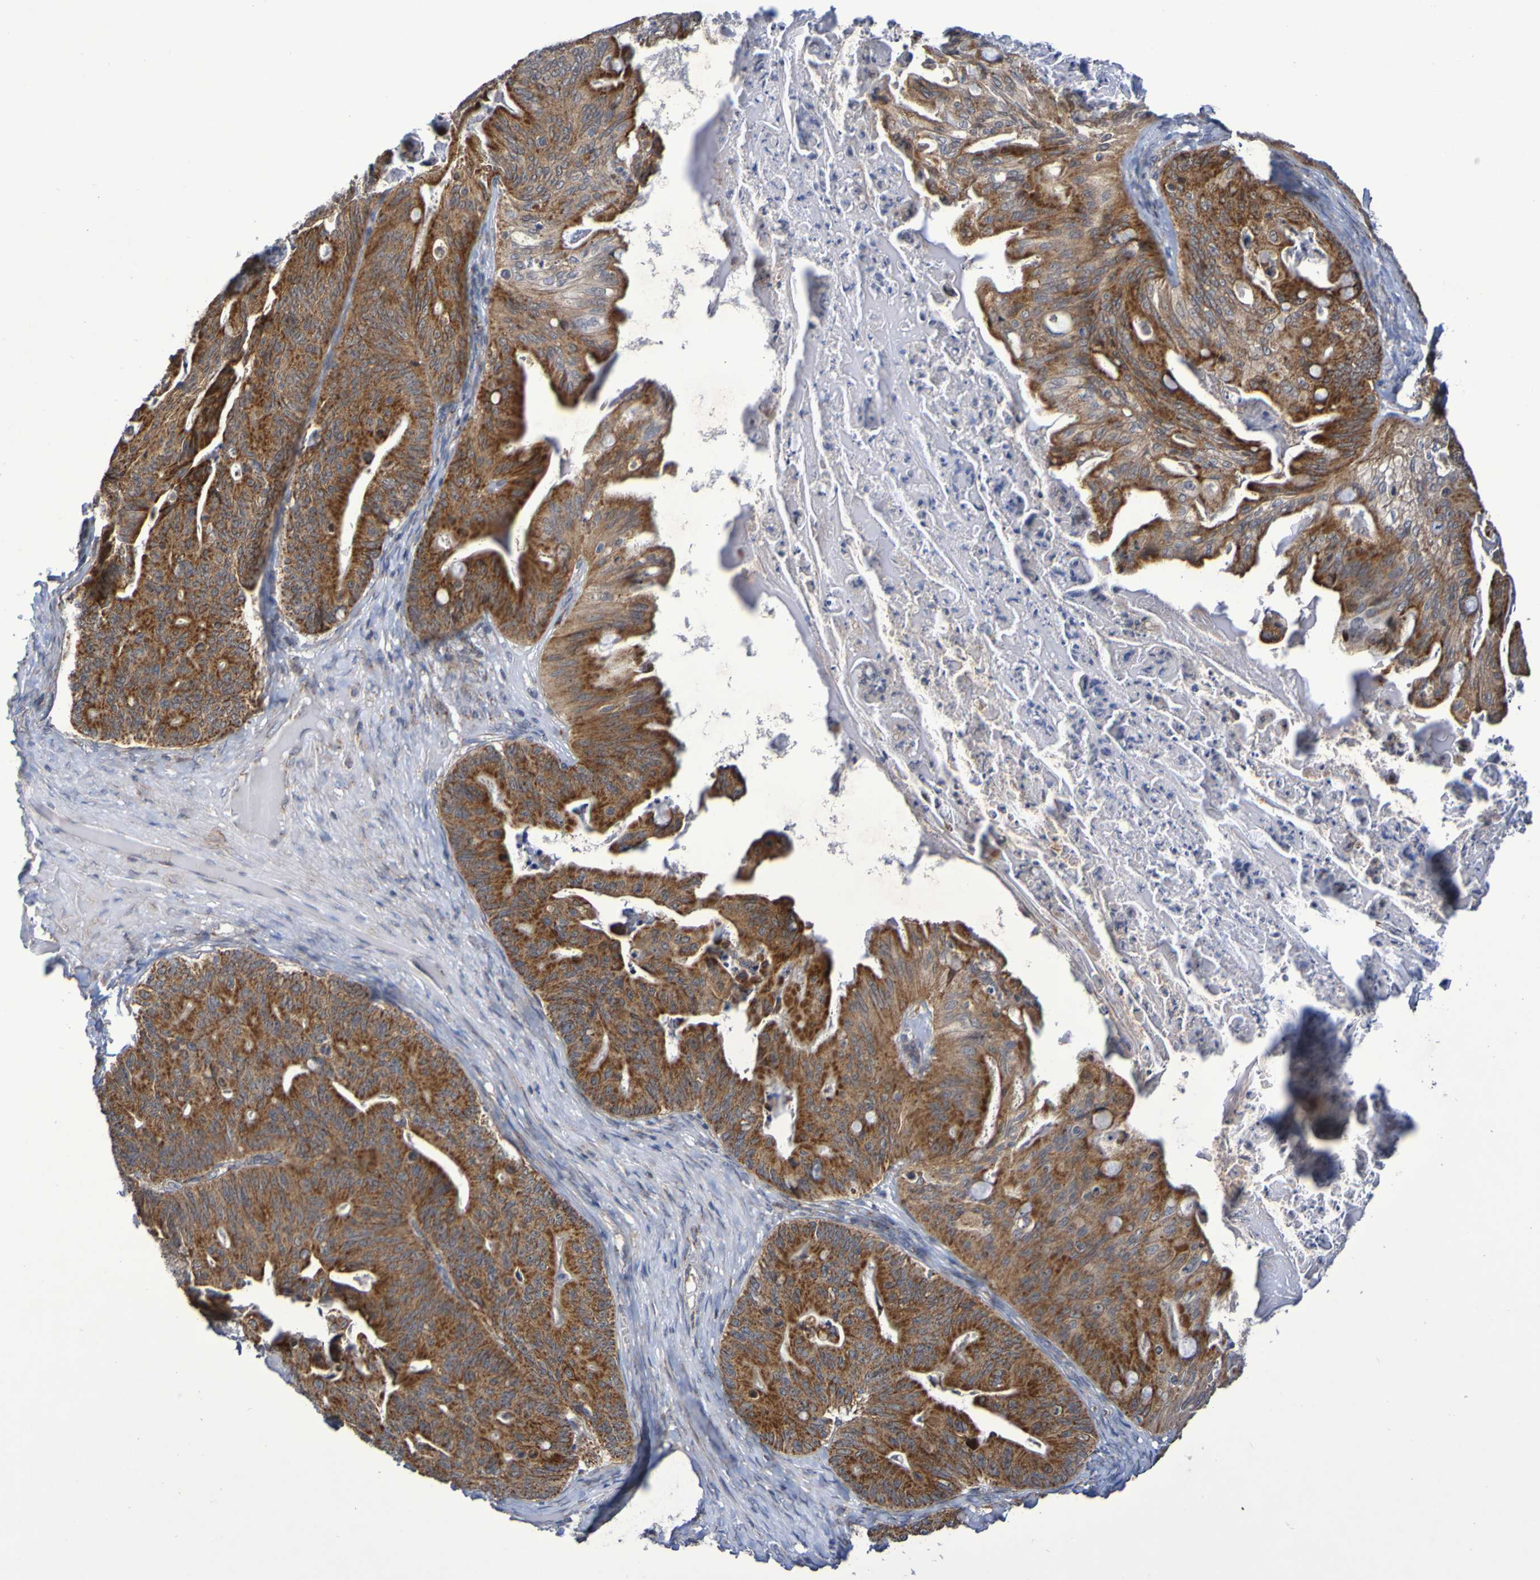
{"staining": {"intensity": "strong", "quantity": ">75%", "location": "cytoplasmic/membranous"}, "tissue": "ovarian cancer", "cell_type": "Tumor cells", "image_type": "cancer", "snomed": [{"axis": "morphology", "description": "Cystadenocarcinoma, mucinous, NOS"}, {"axis": "topography", "description": "Ovary"}], "caption": "This is a micrograph of IHC staining of ovarian cancer (mucinous cystadenocarcinoma), which shows strong expression in the cytoplasmic/membranous of tumor cells.", "gene": "DVL1", "patient": {"sex": "female", "age": 37}}